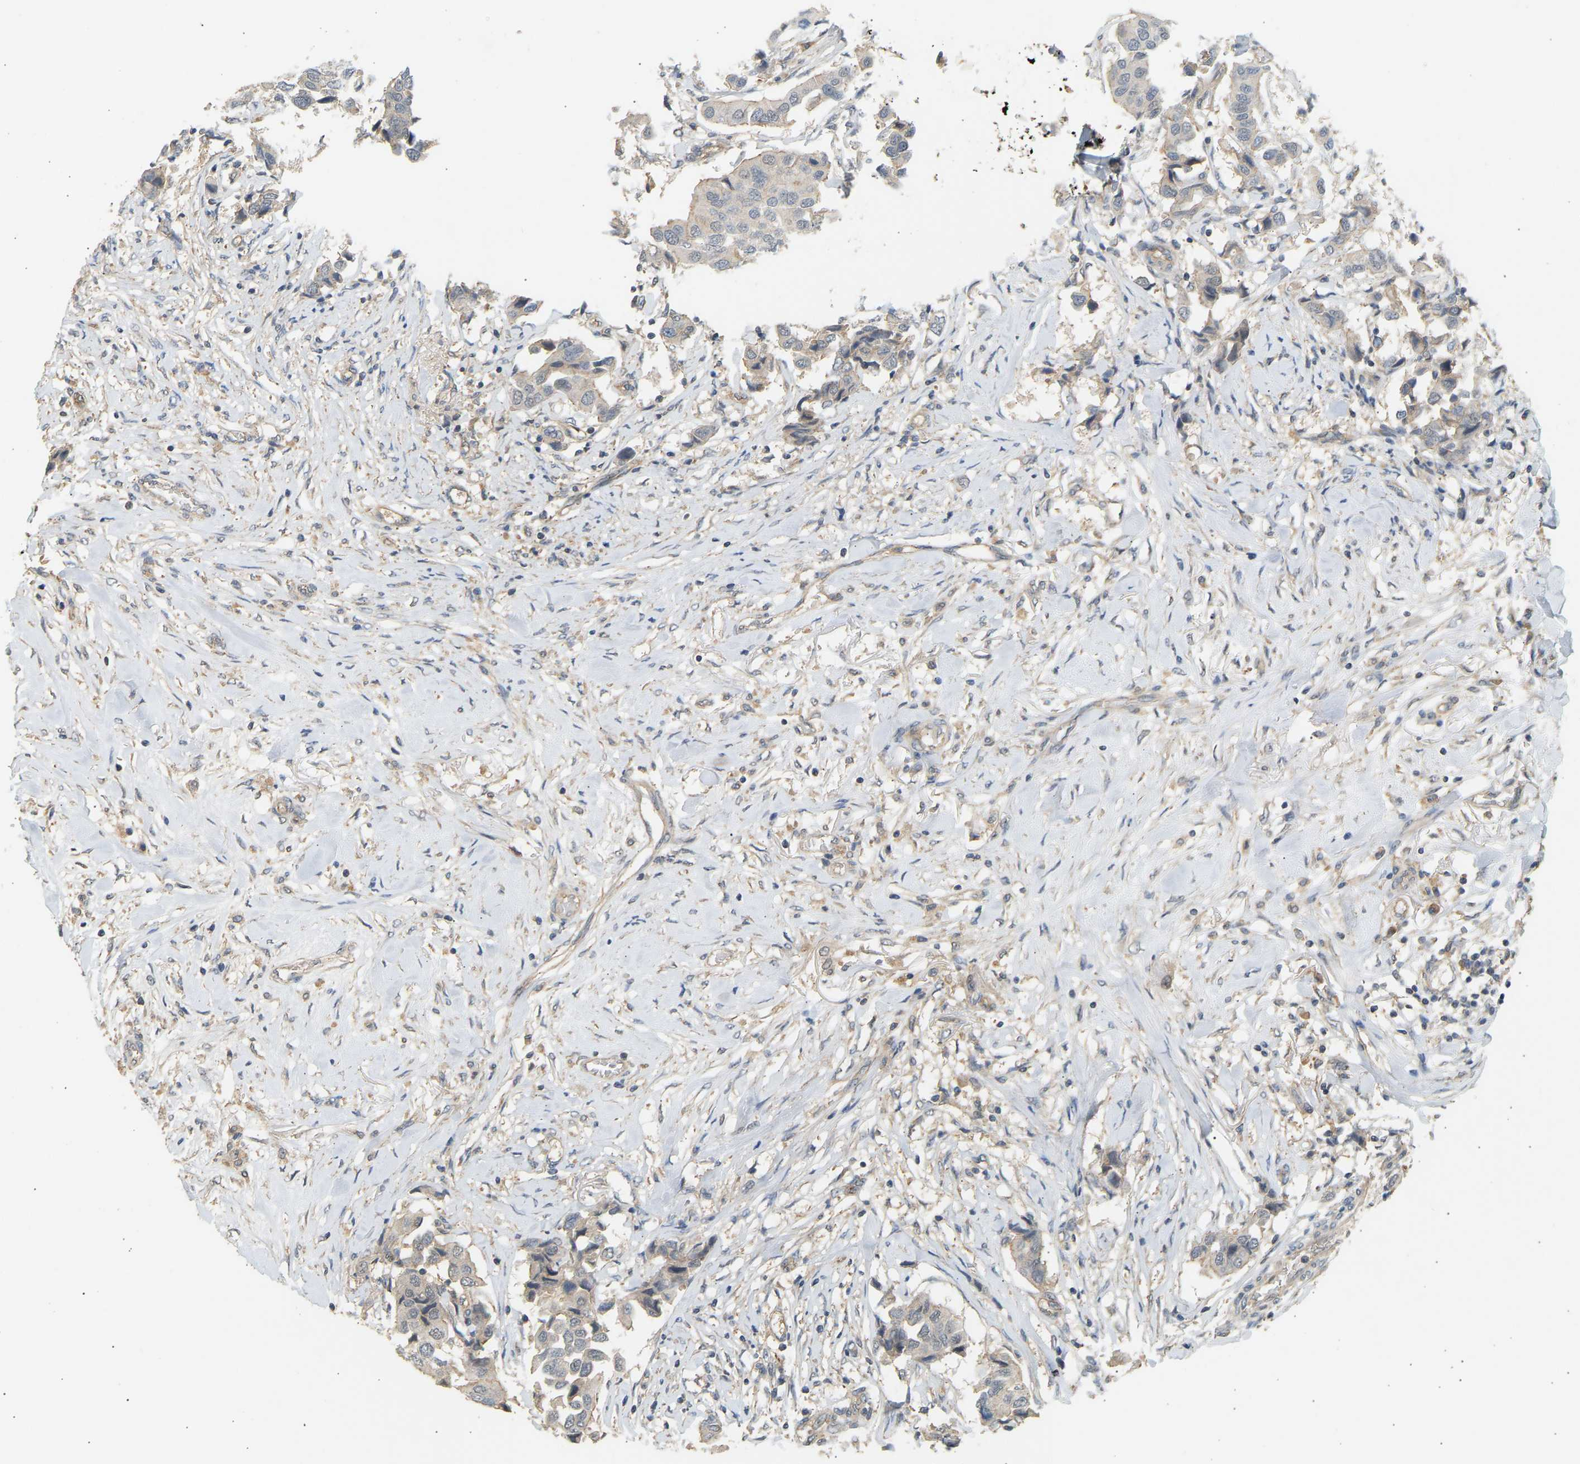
{"staining": {"intensity": "negative", "quantity": "none", "location": "none"}, "tissue": "breast cancer", "cell_type": "Tumor cells", "image_type": "cancer", "snomed": [{"axis": "morphology", "description": "Duct carcinoma"}, {"axis": "topography", "description": "Breast"}], "caption": "Human breast cancer (invasive ductal carcinoma) stained for a protein using IHC displays no expression in tumor cells.", "gene": "RGL1", "patient": {"sex": "female", "age": 80}}